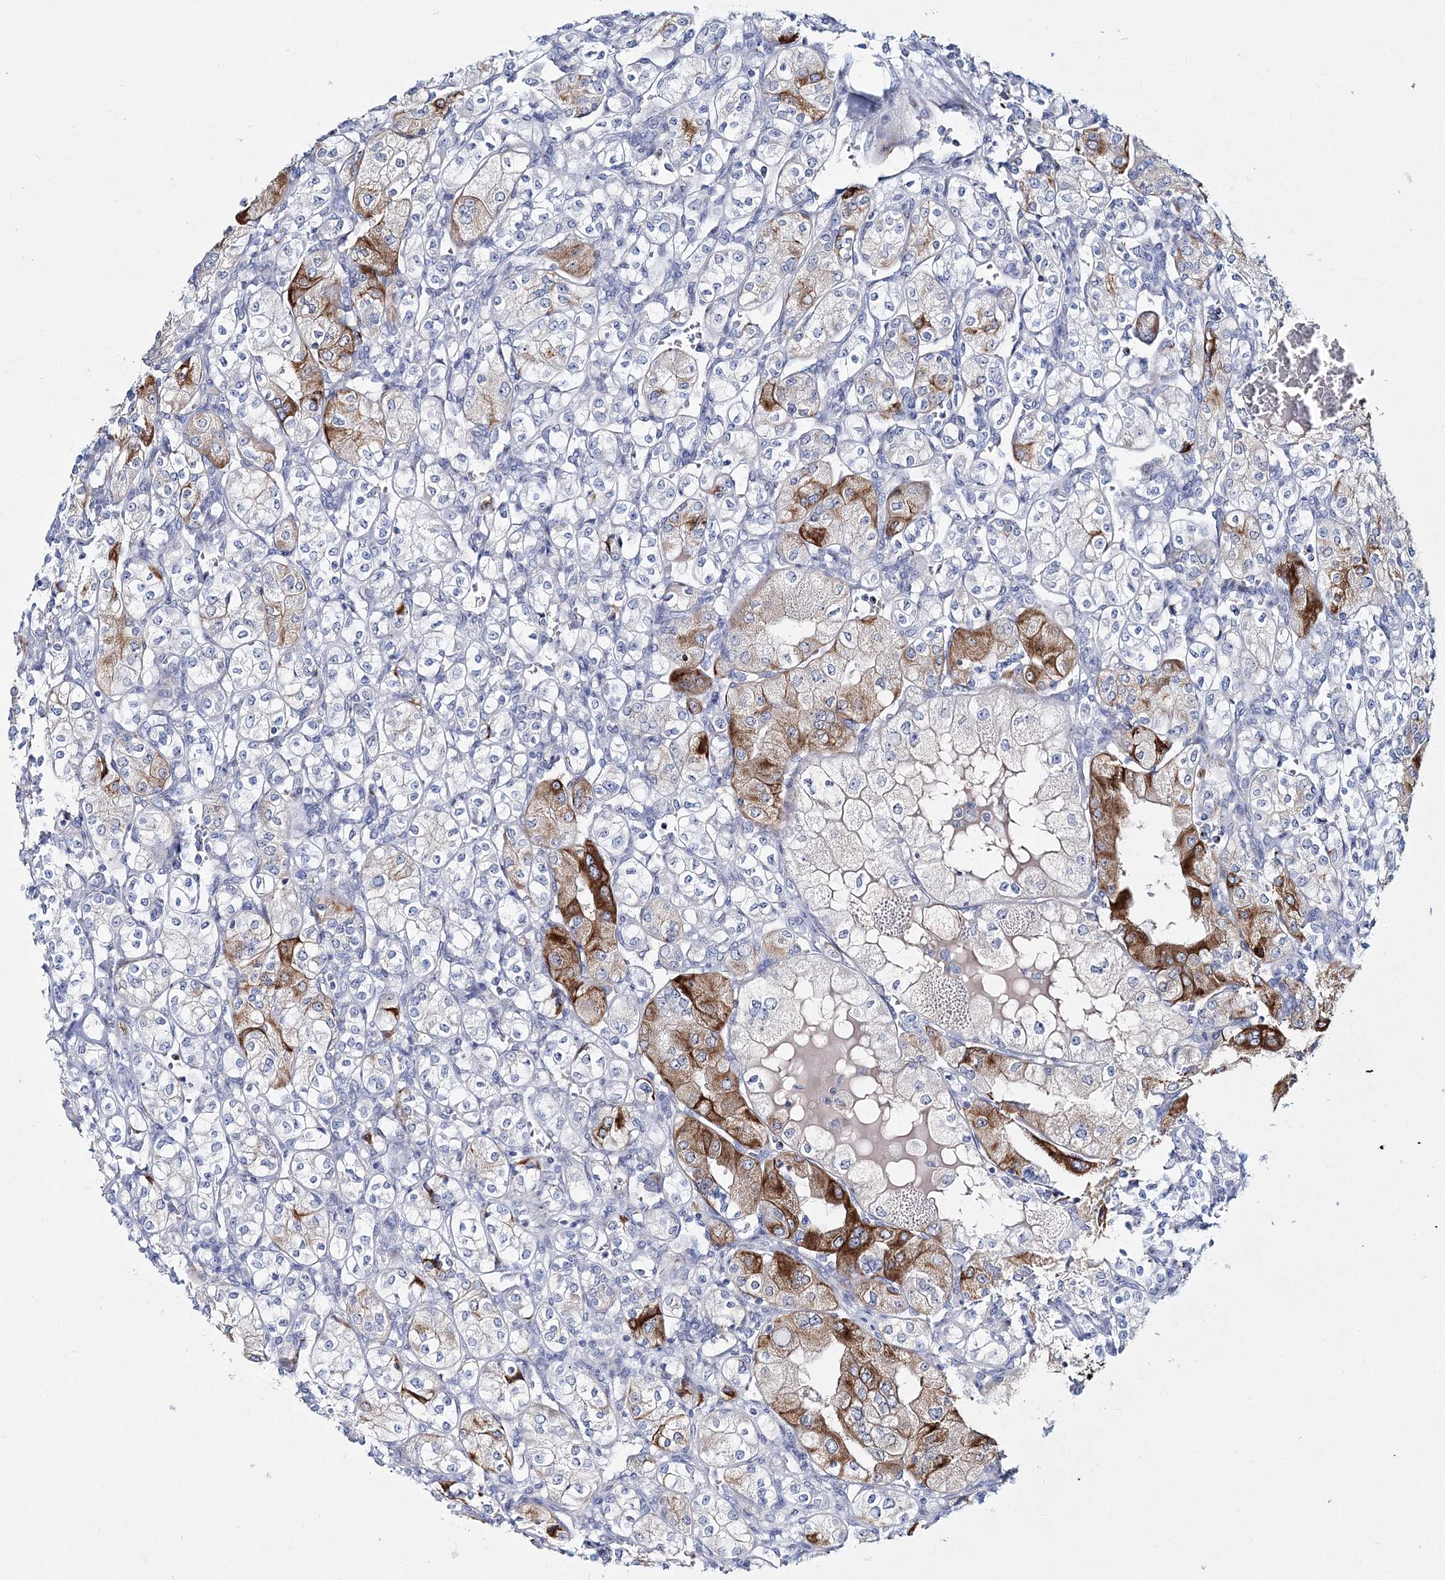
{"staining": {"intensity": "strong", "quantity": "<25%", "location": "cytoplasmic/membranous"}, "tissue": "renal cancer", "cell_type": "Tumor cells", "image_type": "cancer", "snomed": [{"axis": "morphology", "description": "Adenocarcinoma, NOS"}, {"axis": "topography", "description": "Kidney"}], "caption": "A brown stain highlights strong cytoplasmic/membranous positivity of a protein in adenocarcinoma (renal) tumor cells.", "gene": "ADGRL1", "patient": {"sex": "male", "age": 77}}